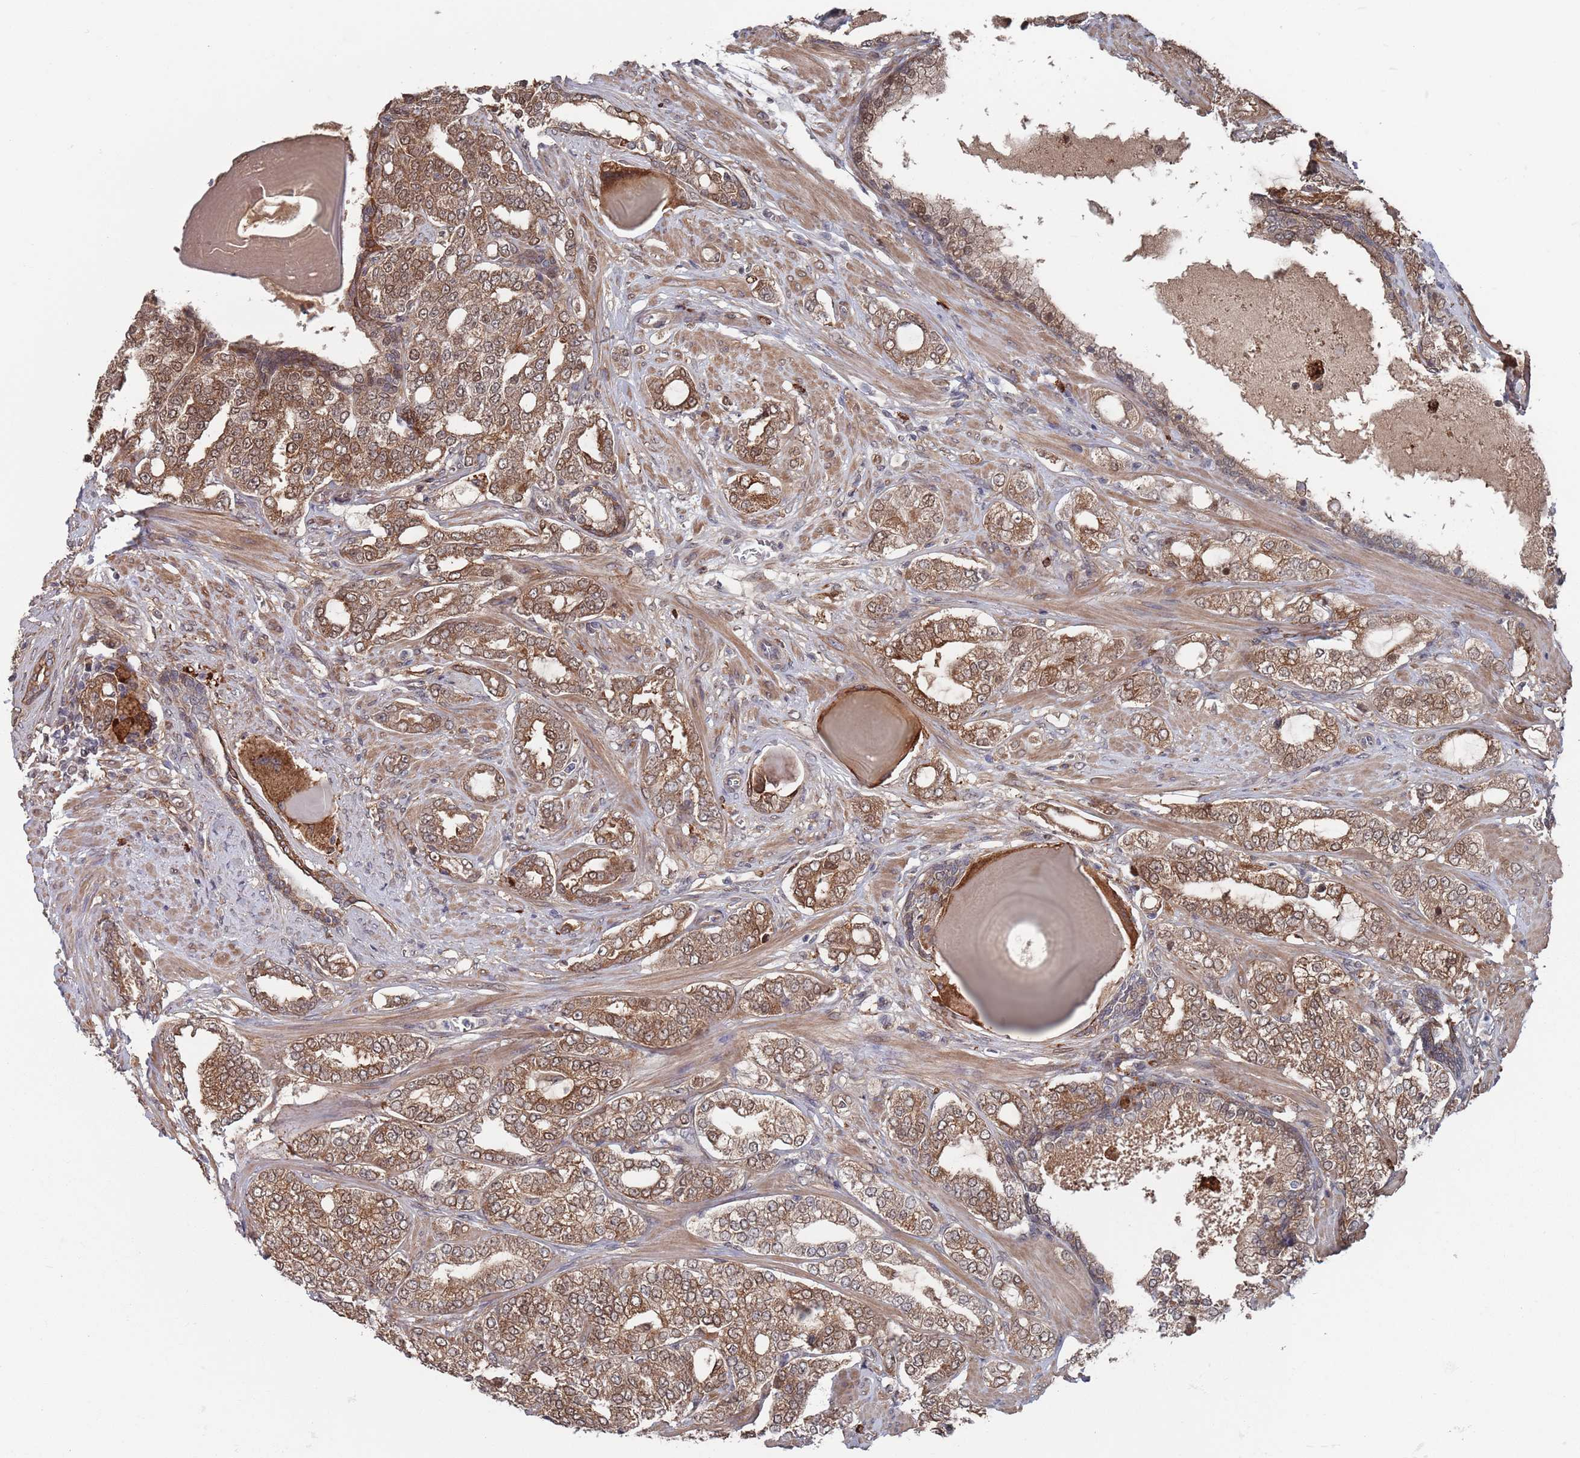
{"staining": {"intensity": "moderate", "quantity": ">75%", "location": "cytoplasmic/membranous"}, "tissue": "prostate cancer", "cell_type": "Tumor cells", "image_type": "cancer", "snomed": [{"axis": "morphology", "description": "Adenocarcinoma, High grade"}, {"axis": "topography", "description": "Prostate"}], "caption": "Immunohistochemistry (IHC) (DAB) staining of human prostate cancer (high-grade adenocarcinoma) shows moderate cytoplasmic/membranous protein expression in approximately >75% of tumor cells. Using DAB (3,3'-diaminobenzidine) (brown) and hematoxylin (blue) stains, captured at high magnification using brightfield microscopy.", "gene": "DGKD", "patient": {"sex": "male", "age": 64}}